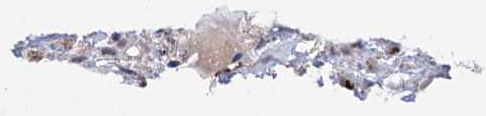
{"staining": {"intensity": "moderate", "quantity": ">75%", "location": "cytoplasmic/membranous"}, "tissue": "melanoma", "cell_type": "Tumor cells", "image_type": "cancer", "snomed": [{"axis": "morphology", "description": "Malignant melanoma, NOS"}, {"axis": "topography", "description": "Skin of trunk"}], "caption": "A micrograph showing moderate cytoplasmic/membranous expression in about >75% of tumor cells in malignant melanoma, as visualized by brown immunohistochemical staining.", "gene": "C11orf96", "patient": {"sex": "male", "age": 71}}